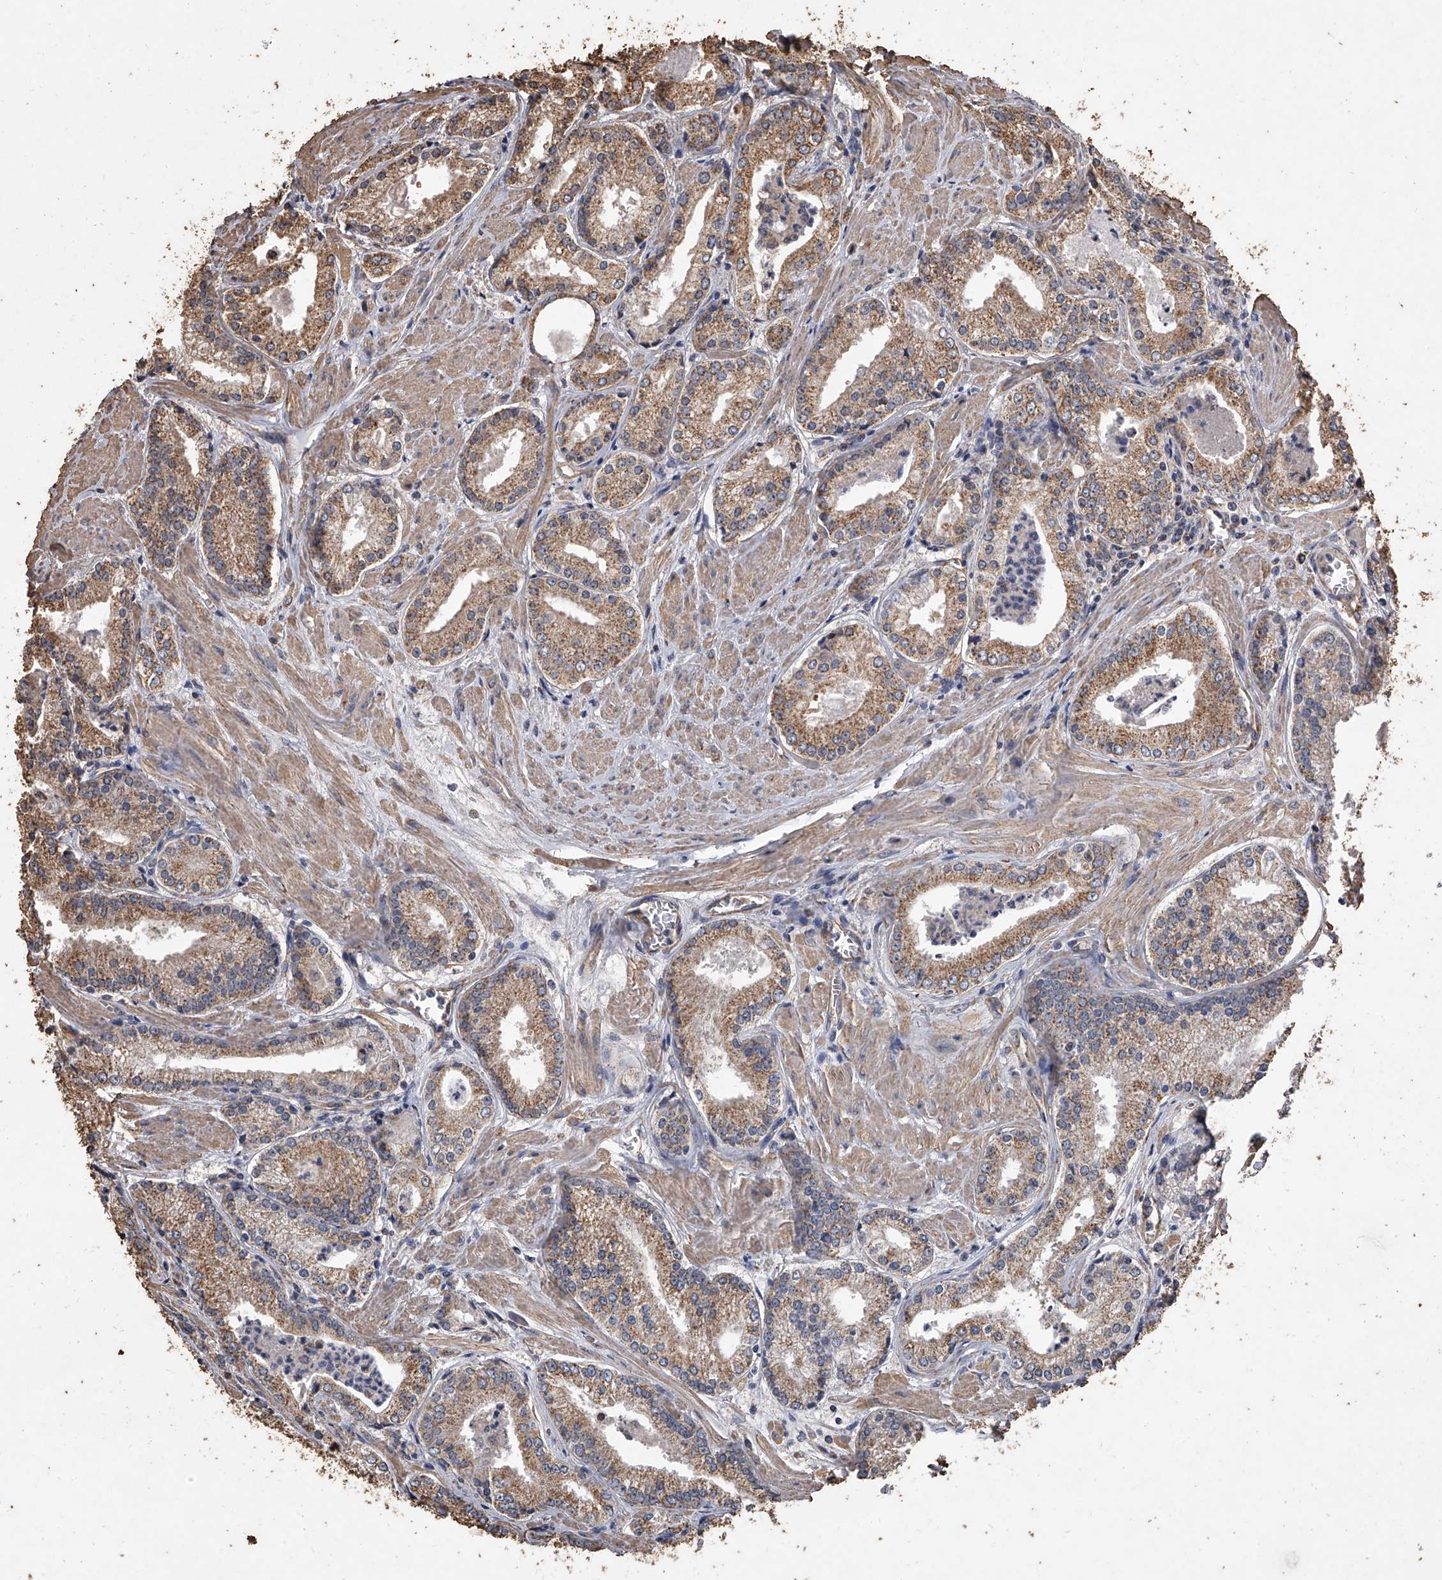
{"staining": {"intensity": "moderate", "quantity": ">75%", "location": "cytoplasmic/membranous"}, "tissue": "prostate cancer", "cell_type": "Tumor cells", "image_type": "cancer", "snomed": [{"axis": "morphology", "description": "Adenocarcinoma, Low grade"}, {"axis": "topography", "description": "Prostate"}], "caption": "Brown immunohistochemical staining in human prostate low-grade adenocarcinoma exhibits moderate cytoplasmic/membranous staining in approximately >75% of tumor cells. (DAB IHC, brown staining for protein, blue staining for nuclei).", "gene": "MRPL28", "patient": {"sex": "male", "age": 54}}